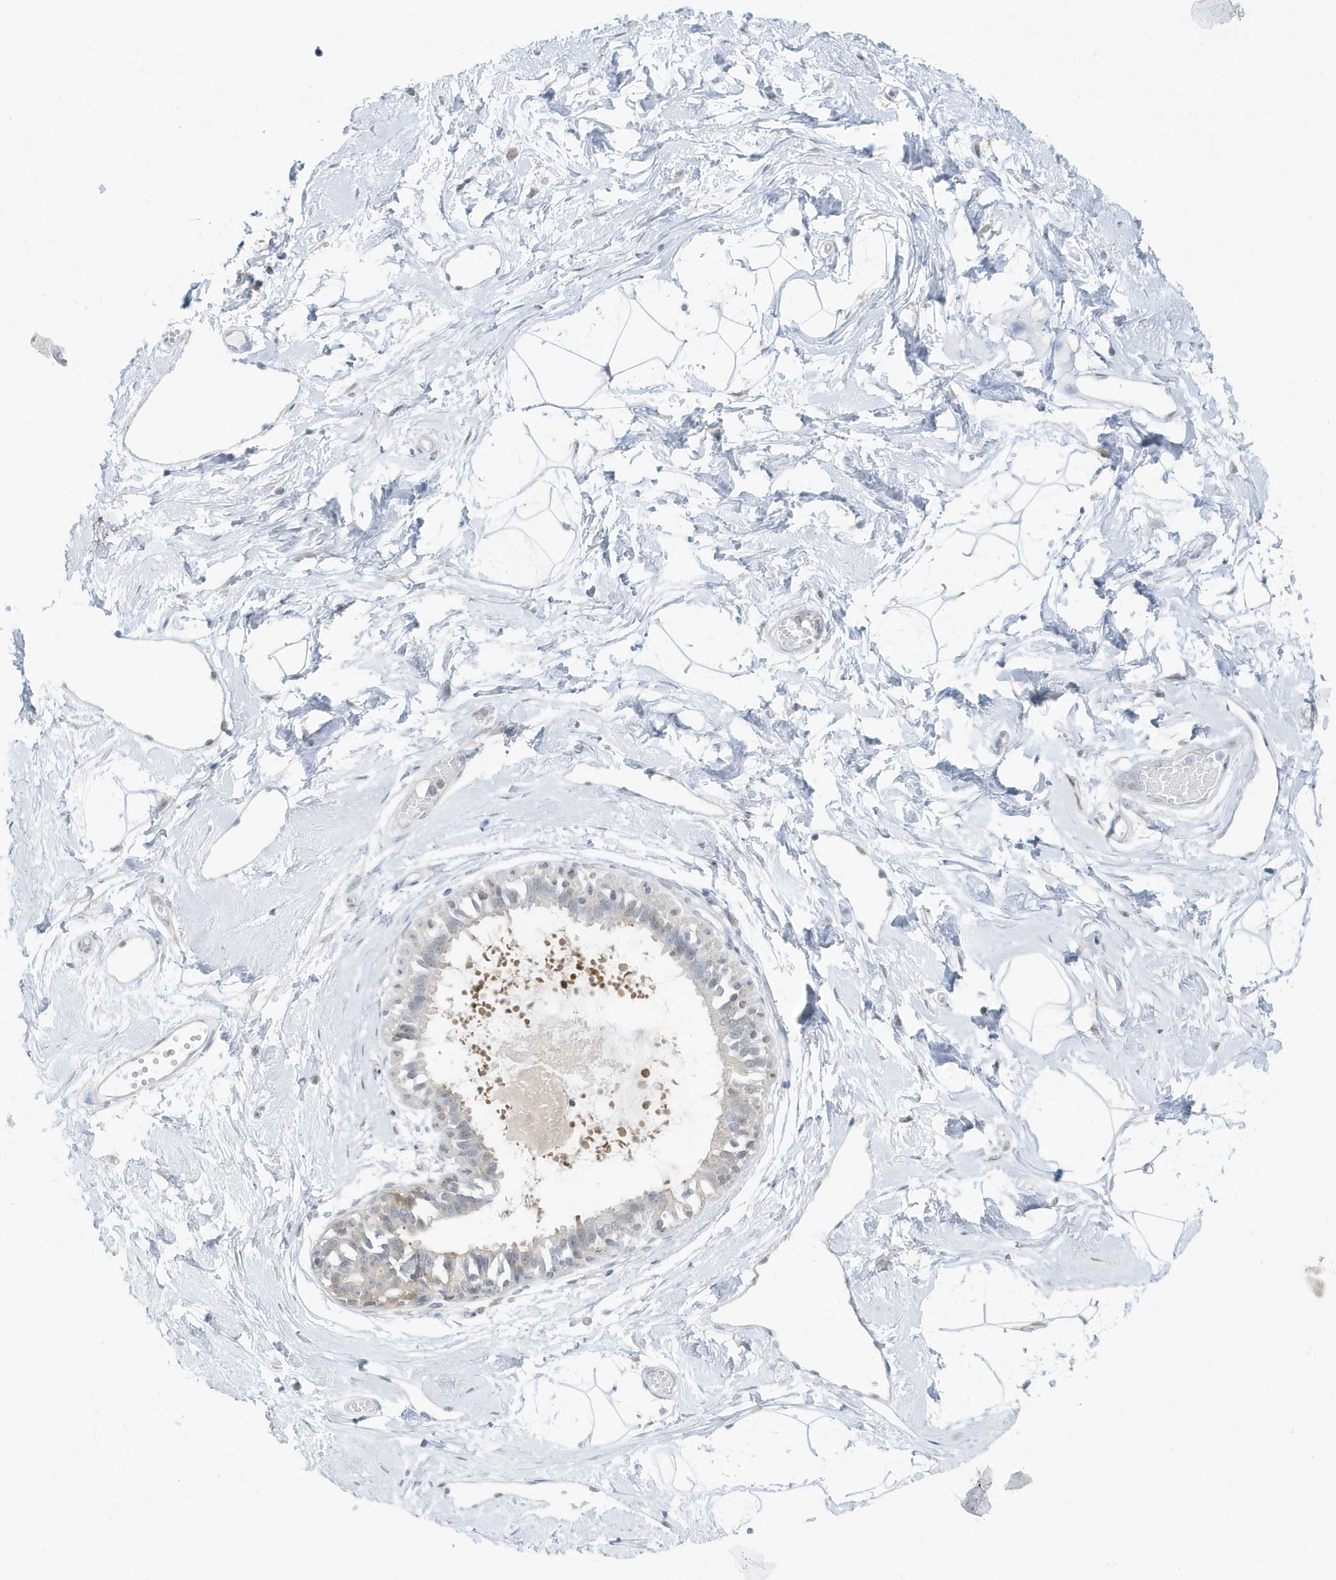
{"staining": {"intensity": "negative", "quantity": "none", "location": "none"}, "tissue": "breast", "cell_type": "Adipocytes", "image_type": "normal", "snomed": [{"axis": "morphology", "description": "Normal tissue, NOS"}, {"axis": "topography", "description": "Breast"}], "caption": "Immunohistochemistry (IHC) of benign breast exhibits no expression in adipocytes.", "gene": "OGA", "patient": {"sex": "female", "age": 45}}